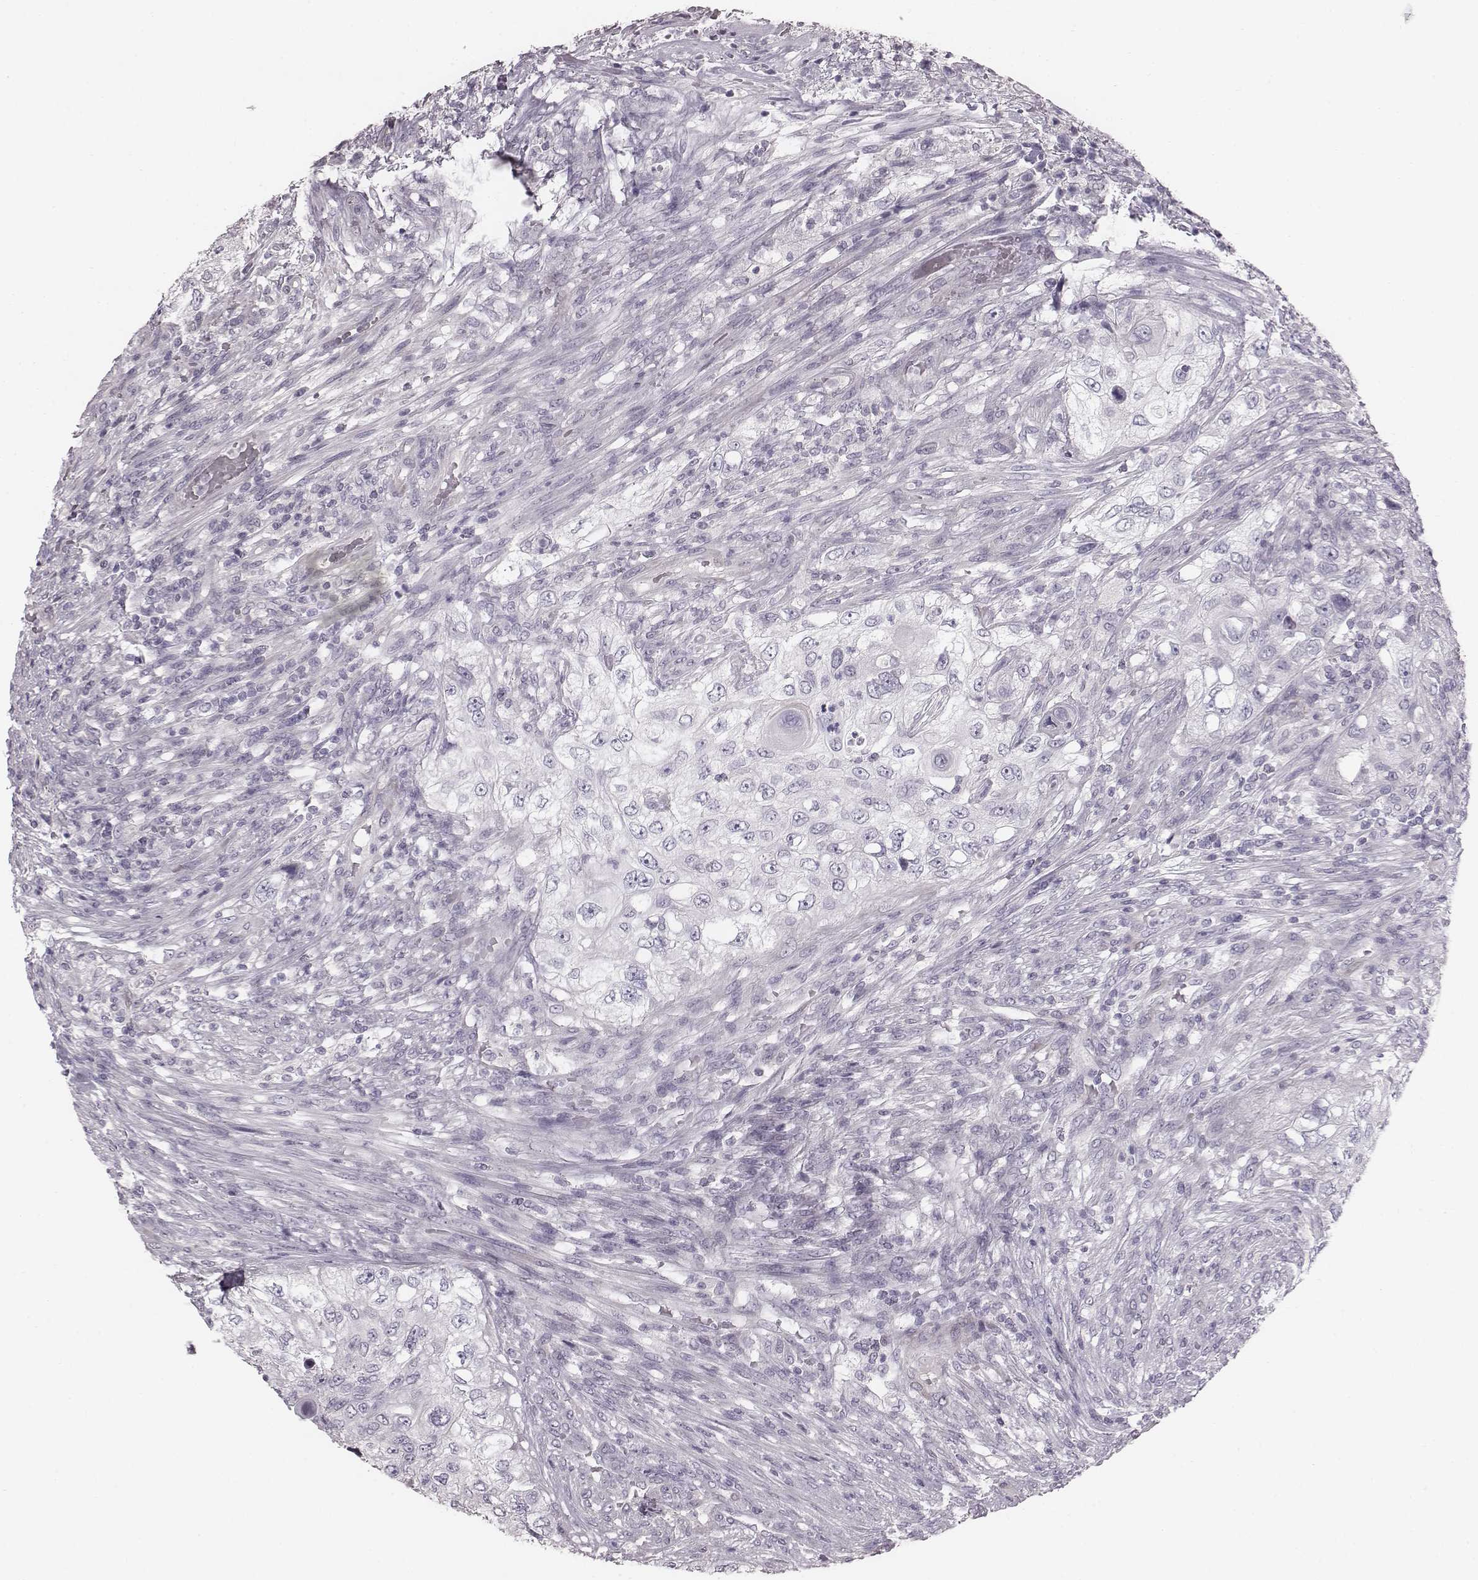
{"staining": {"intensity": "negative", "quantity": "none", "location": "none"}, "tissue": "urothelial cancer", "cell_type": "Tumor cells", "image_type": "cancer", "snomed": [{"axis": "morphology", "description": "Urothelial carcinoma, High grade"}, {"axis": "topography", "description": "Urinary bladder"}], "caption": "This is an IHC image of urothelial carcinoma (high-grade). There is no expression in tumor cells.", "gene": "PDE8B", "patient": {"sex": "female", "age": 60}}